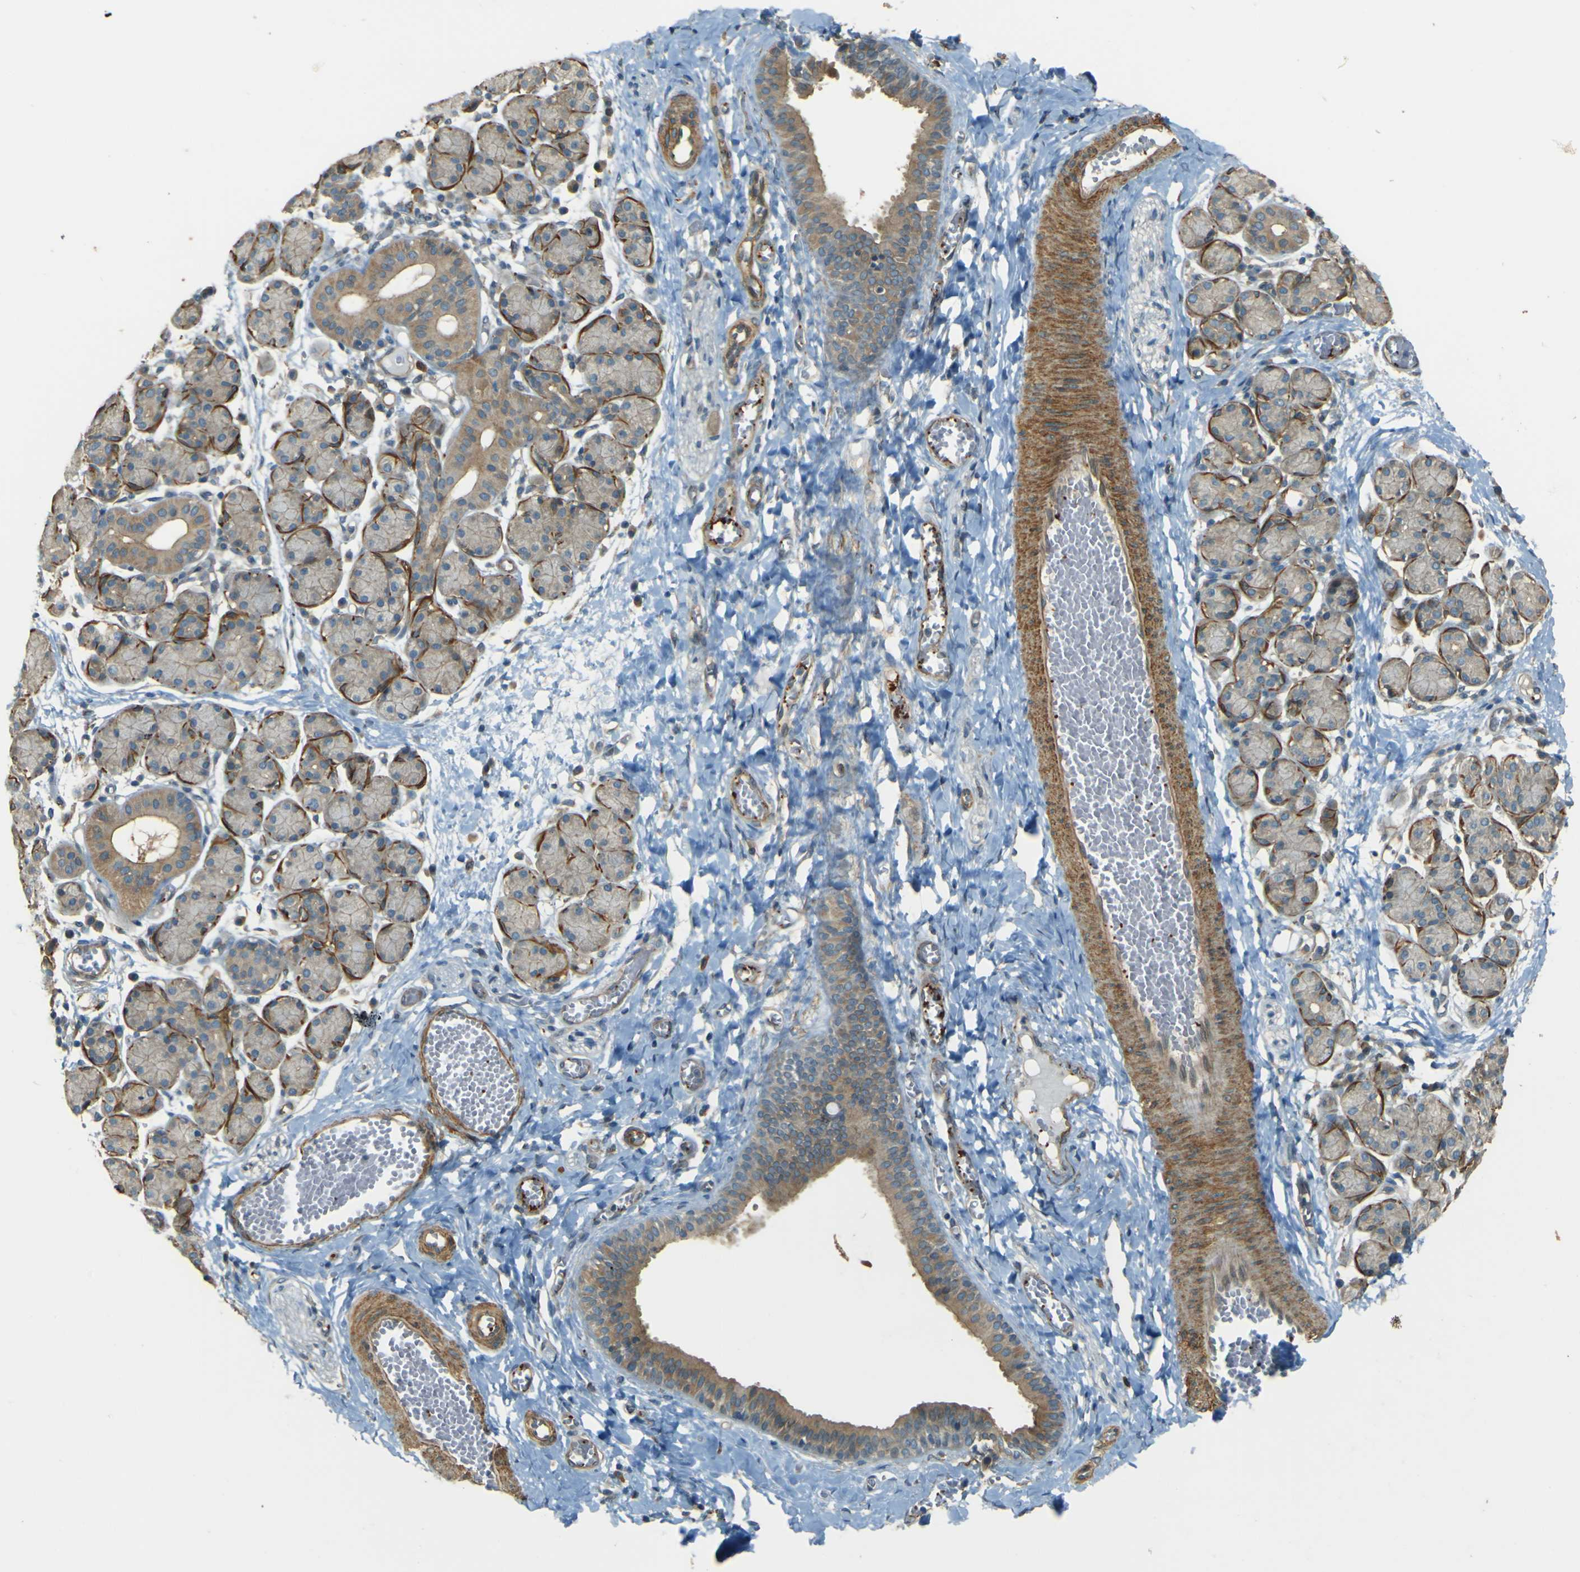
{"staining": {"intensity": "moderate", "quantity": "25%-75%", "location": "cytoplasmic/membranous"}, "tissue": "salivary gland", "cell_type": "Glandular cells", "image_type": "normal", "snomed": [{"axis": "morphology", "description": "Normal tissue, NOS"}, {"axis": "morphology", "description": "Inflammation, NOS"}, {"axis": "topography", "description": "Lymph node"}, {"axis": "topography", "description": "Salivary gland"}], "caption": "This histopathology image demonstrates IHC staining of unremarkable human salivary gland, with medium moderate cytoplasmic/membranous staining in about 25%-75% of glandular cells.", "gene": "NEXN", "patient": {"sex": "male", "age": 3}}